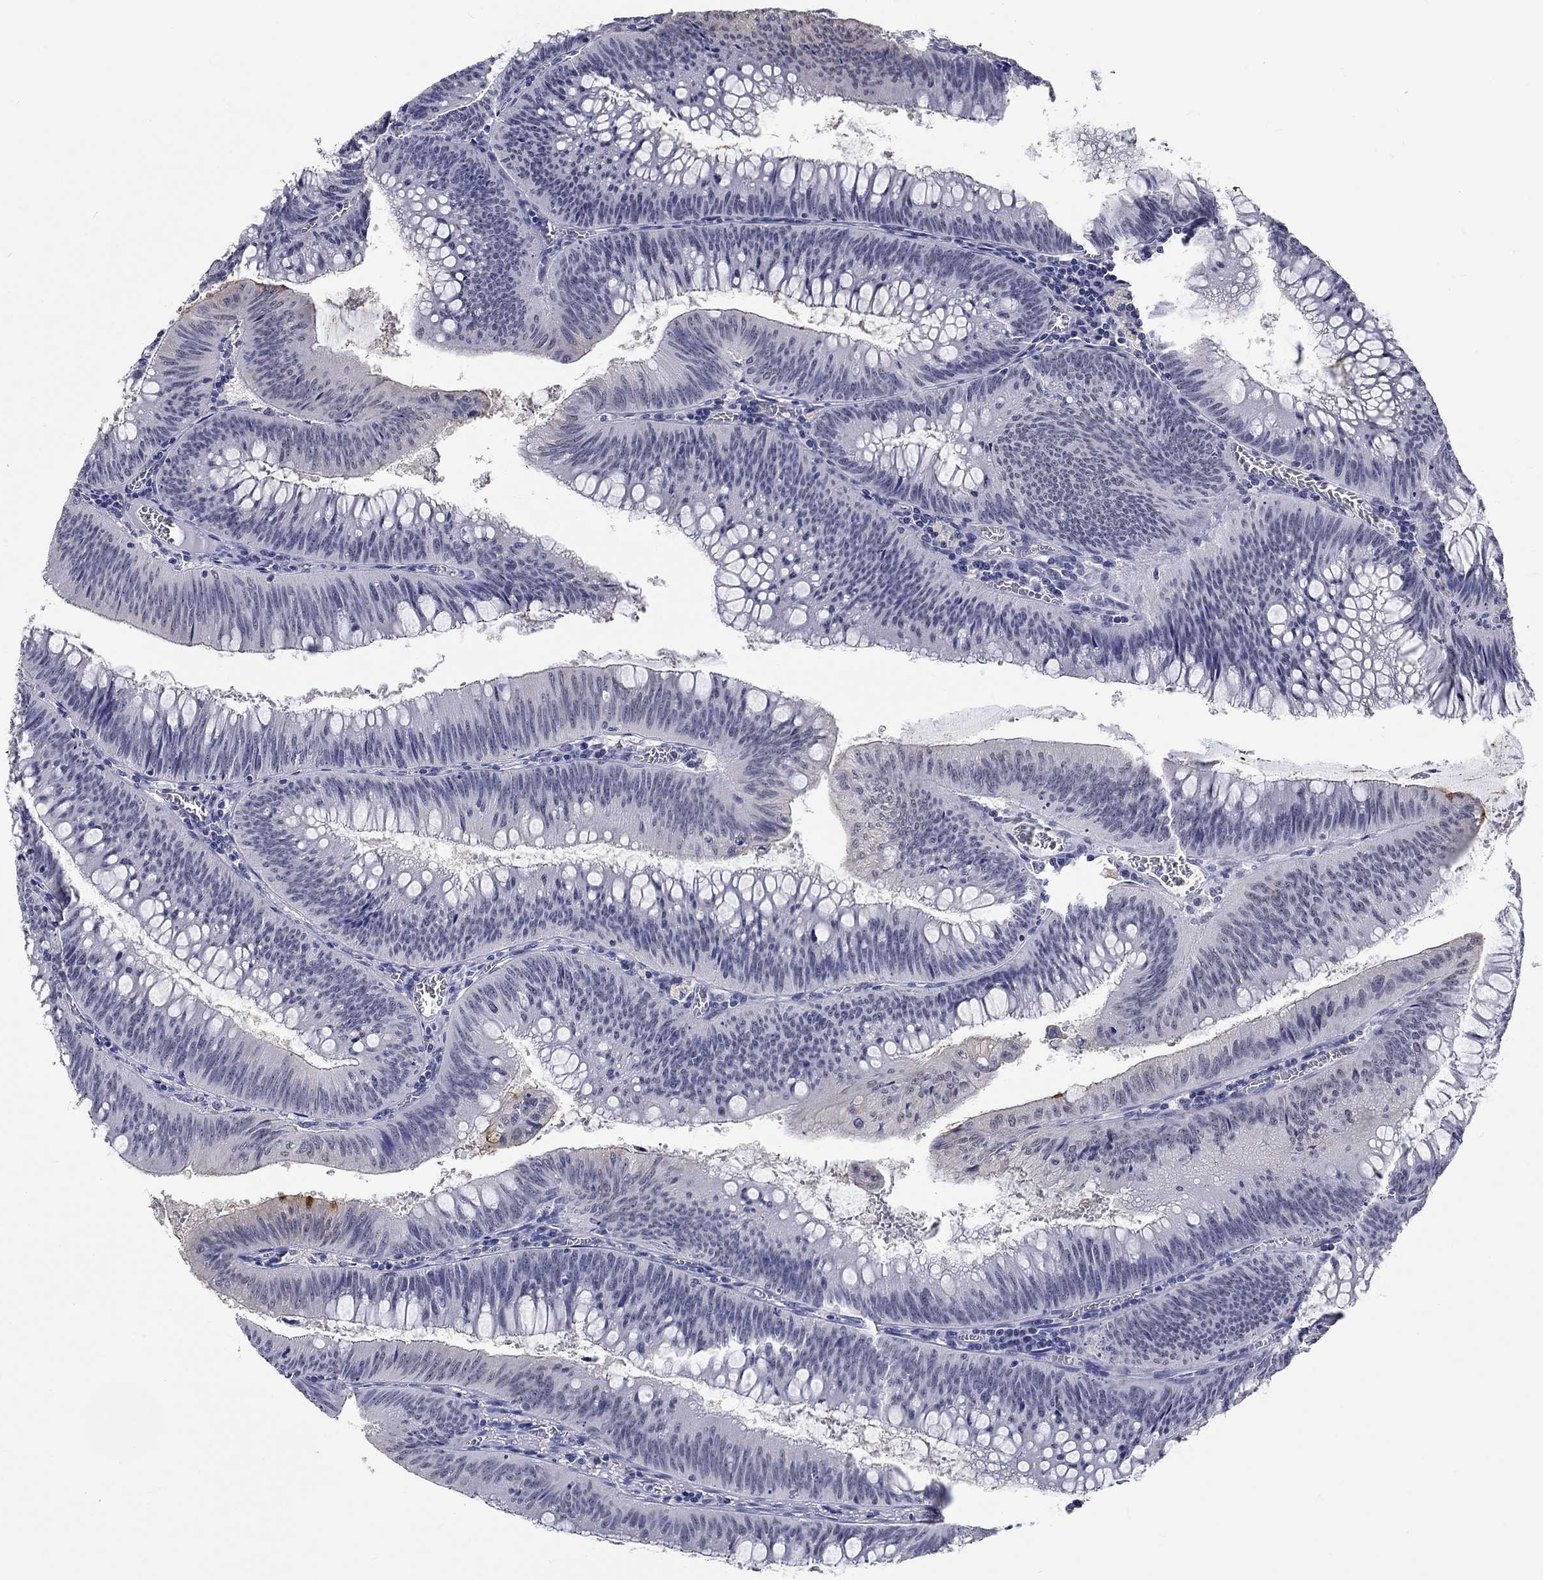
{"staining": {"intensity": "negative", "quantity": "none", "location": "none"}, "tissue": "colorectal cancer", "cell_type": "Tumor cells", "image_type": "cancer", "snomed": [{"axis": "morphology", "description": "Adenocarcinoma, NOS"}, {"axis": "topography", "description": "Rectum"}], "caption": "IHC of colorectal cancer shows no staining in tumor cells.", "gene": "GRIN1", "patient": {"sex": "female", "age": 72}}